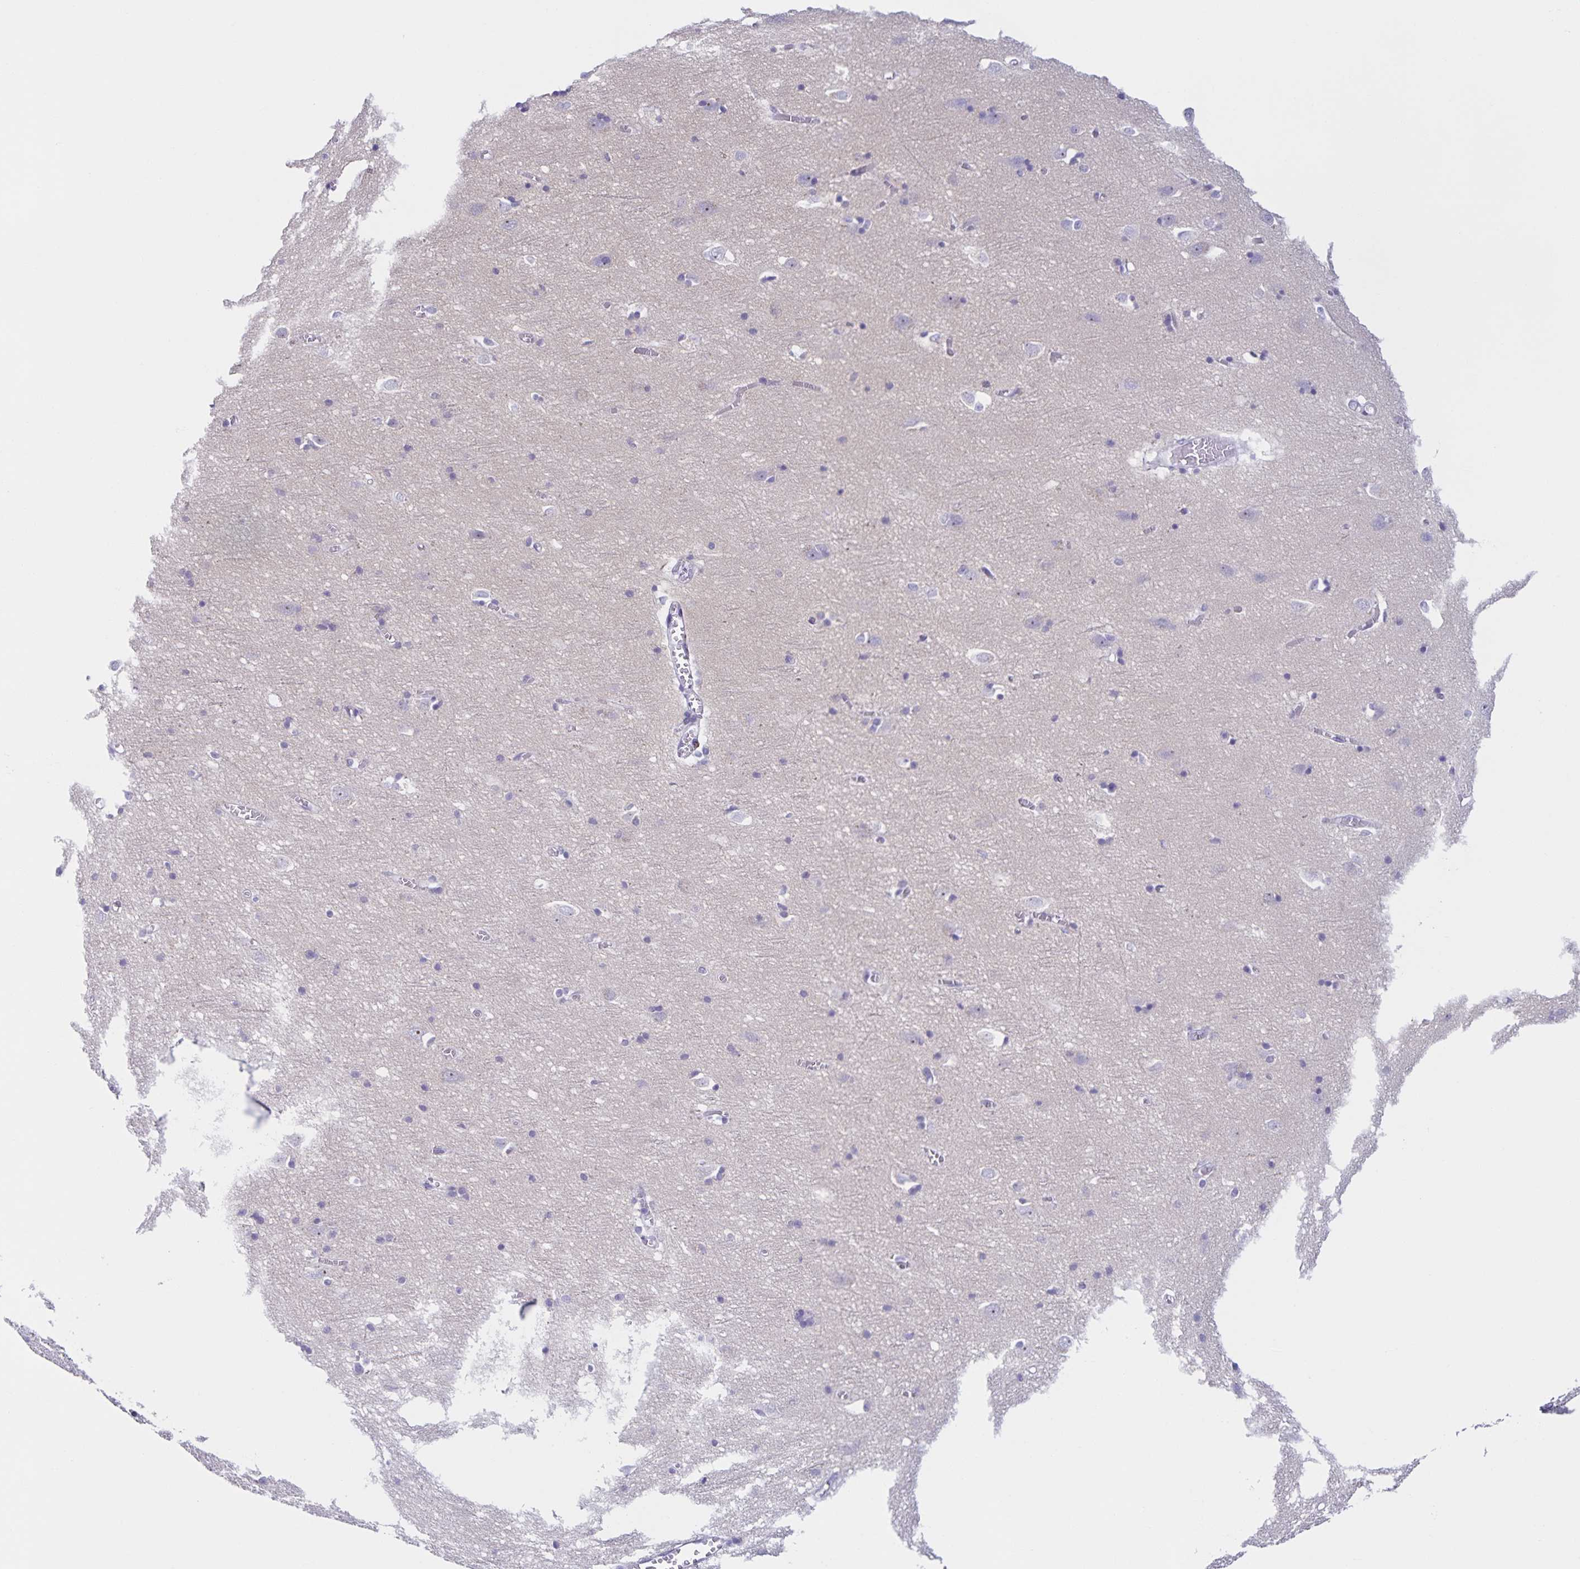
{"staining": {"intensity": "negative", "quantity": "none", "location": "none"}, "tissue": "cerebral cortex", "cell_type": "Endothelial cells", "image_type": "normal", "snomed": [{"axis": "morphology", "description": "Normal tissue, NOS"}, {"axis": "topography", "description": "Cerebral cortex"}], "caption": "The micrograph demonstrates no significant staining in endothelial cells of cerebral cortex.", "gene": "FAM170A", "patient": {"sex": "male", "age": 70}}